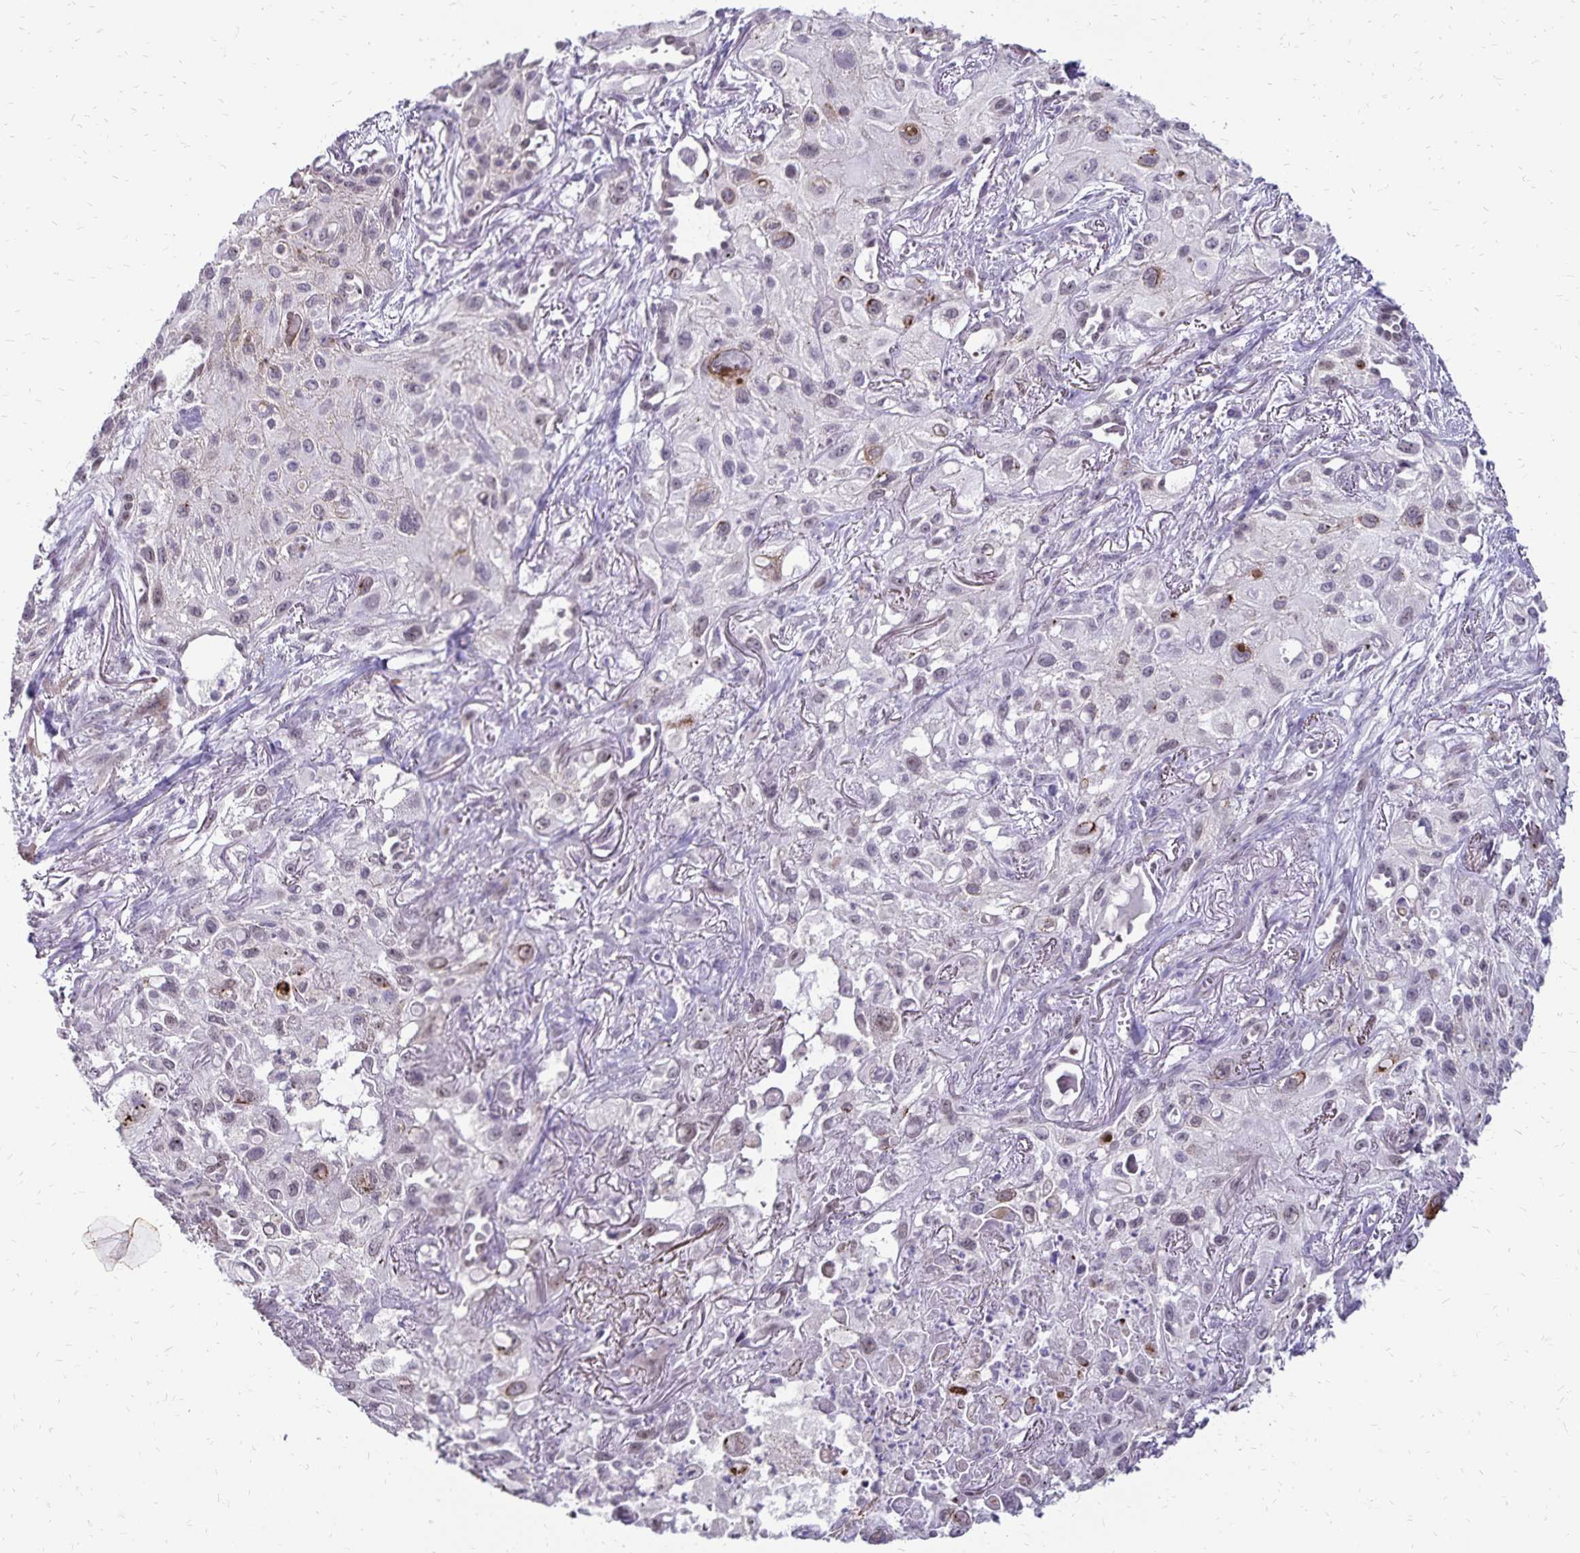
{"staining": {"intensity": "weak", "quantity": "<25%", "location": "nuclear"}, "tissue": "lung cancer", "cell_type": "Tumor cells", "image_type": "cancer", "snomed": [{"axis": "morphology", "description": "Squamous cell carcinoma, NOS"}, {"axis": "topography", "description": "Lung"}], "caption": "Tumor cells show no significant staining in lung squamous cell carcinoma.", "gene": "POLB", "patient": {"sex": "male", "age": 71}}